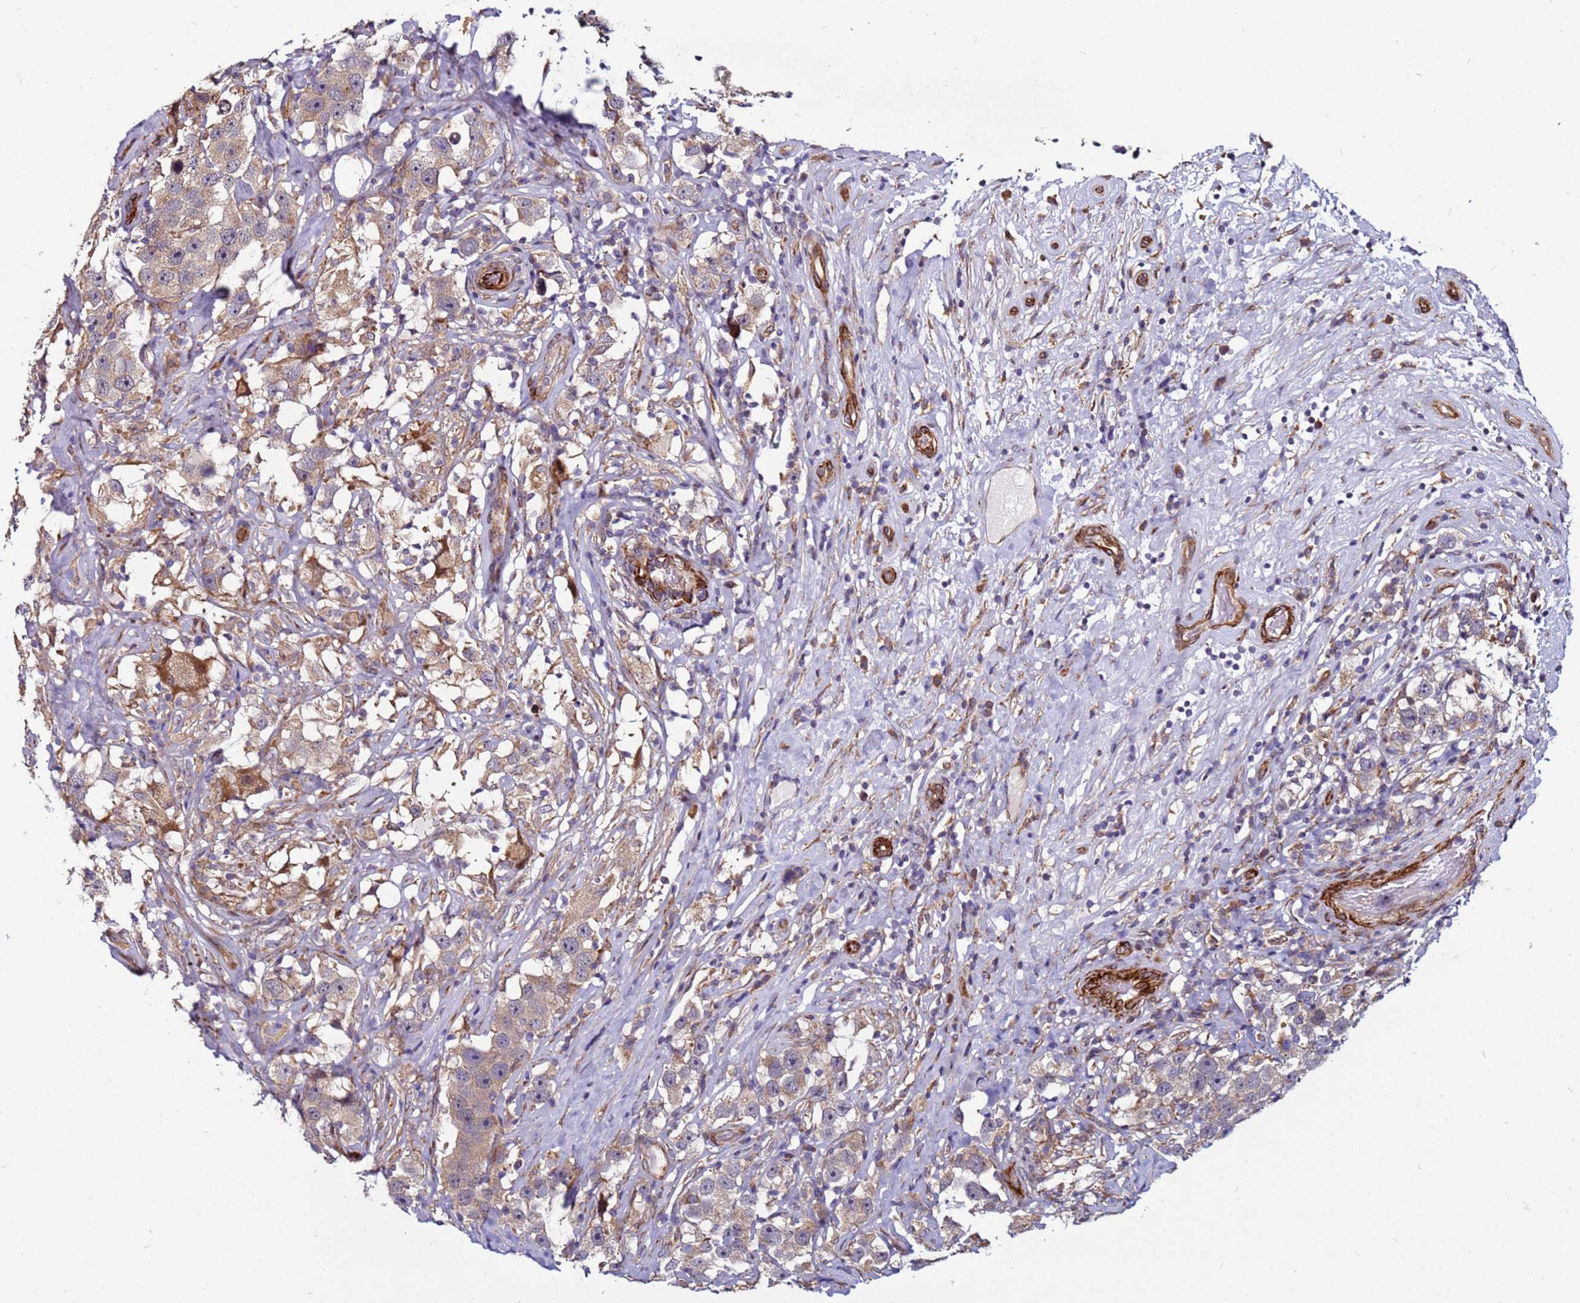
{"staining": {"intensity": "weak", "quantity": ">75%", "location": "cytoplasmic/membranous"}, "tissue": "testis cancer", "cell_type": "Tumor cells", "image_type": "cancer", "snomed": [{"axis": "morphology", "description": "Seminoma, NOS"}, {"axis": "topography", "description": "Testis"}], "caption": "Weak cytoplasmic/membranous staining is appreciated in approximately >75% of tumor cells in testis seminoma. Nuclei are stained in blue.", "gene": "MCRIP1", "patient": {"sex": "male", "age": 49}}